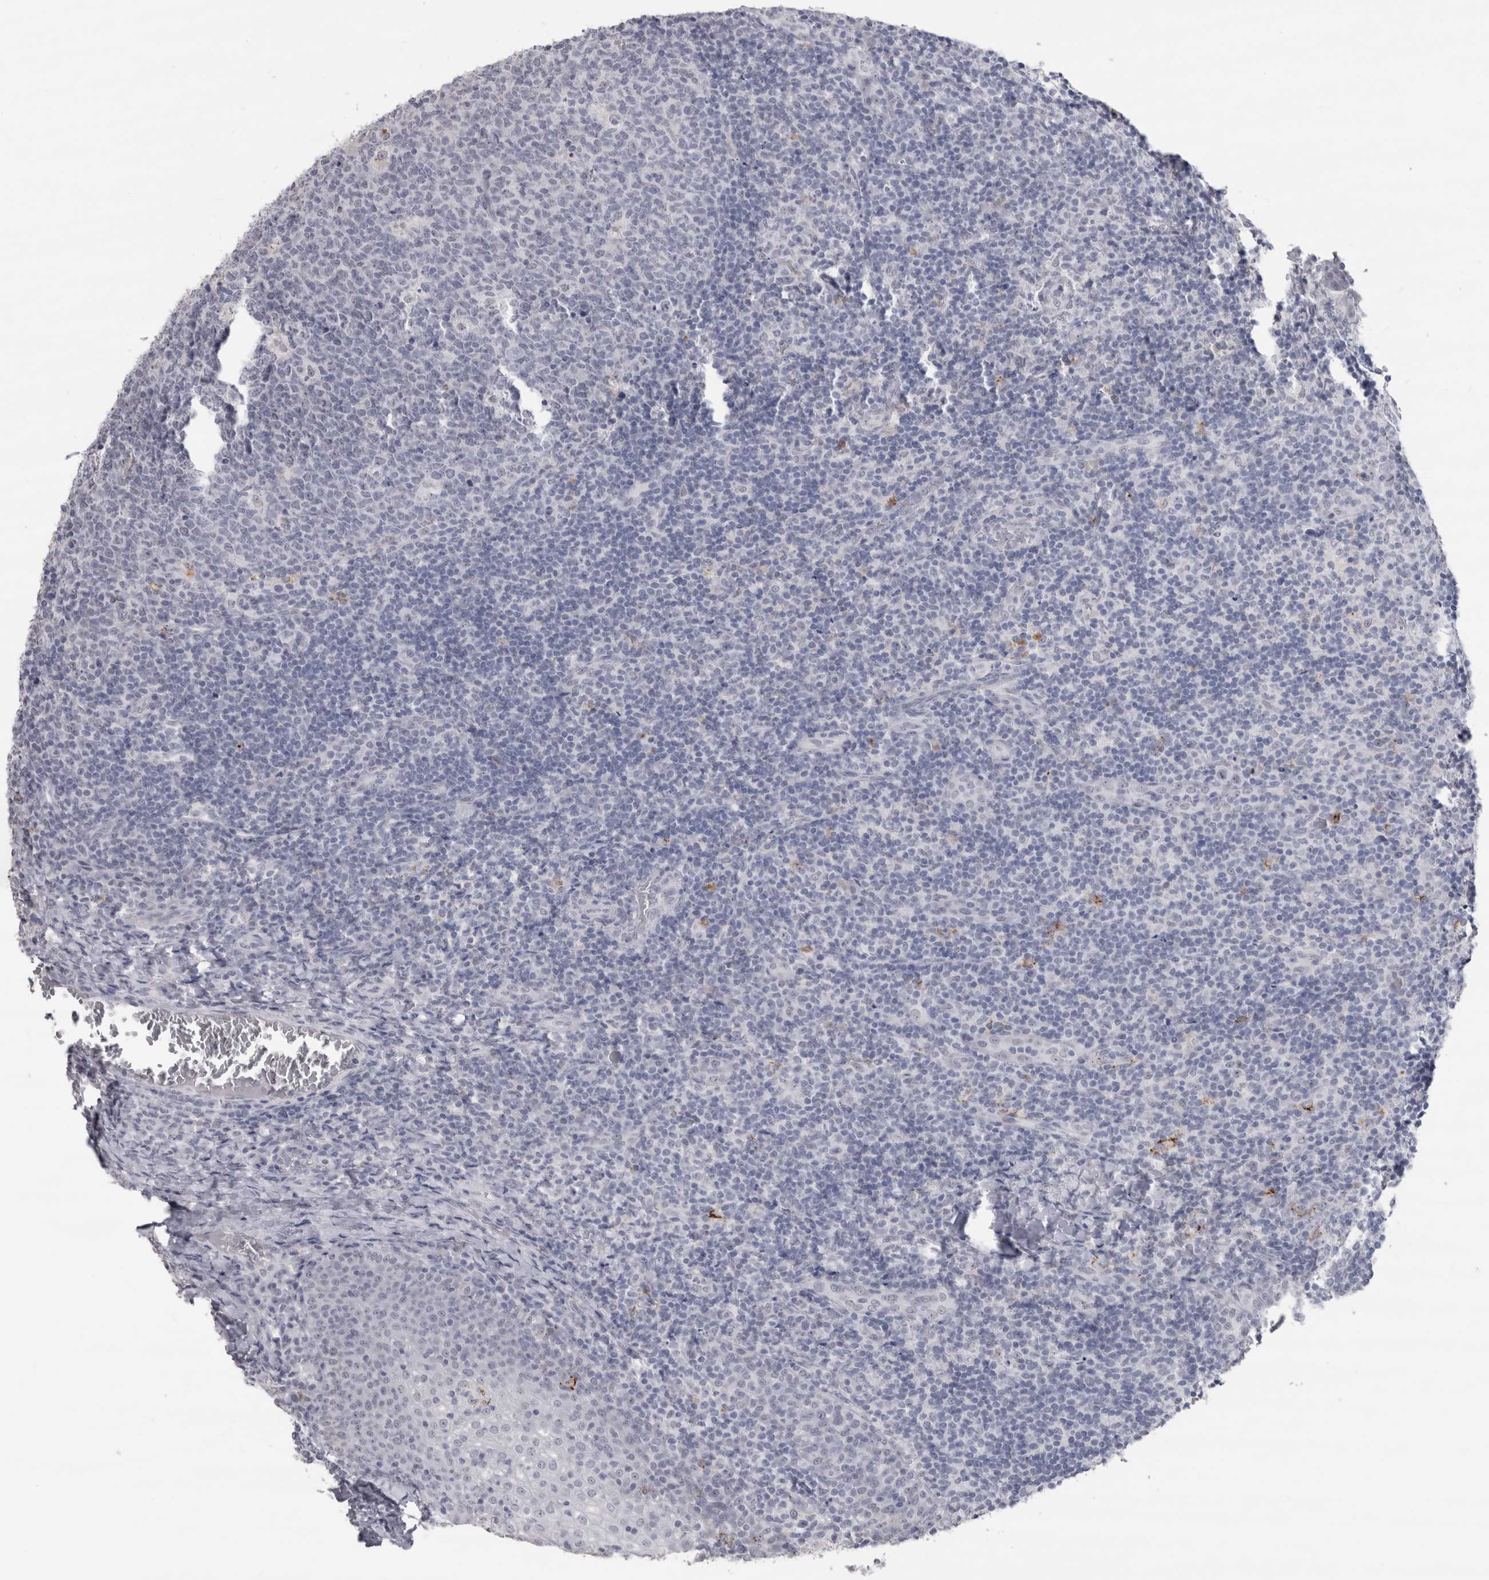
{"staining": {"intensity": "negative", "quantity": "none", "location": "none"}, "tissue": "tonsil", "cell_type": "Germinal center cells", "image_type": "normal", "snomed": [{"axis": "morphology", "description": "Normal tissue, NOS"}, {"axis": "topography", "description": "Tonsil"}], "caption": "This is an IHC photomicrograph of benign human tonsil. There is no positivity in germinal center cells.", "gene": "CDH17", "patient": {"sex": "female", "age": 19}}